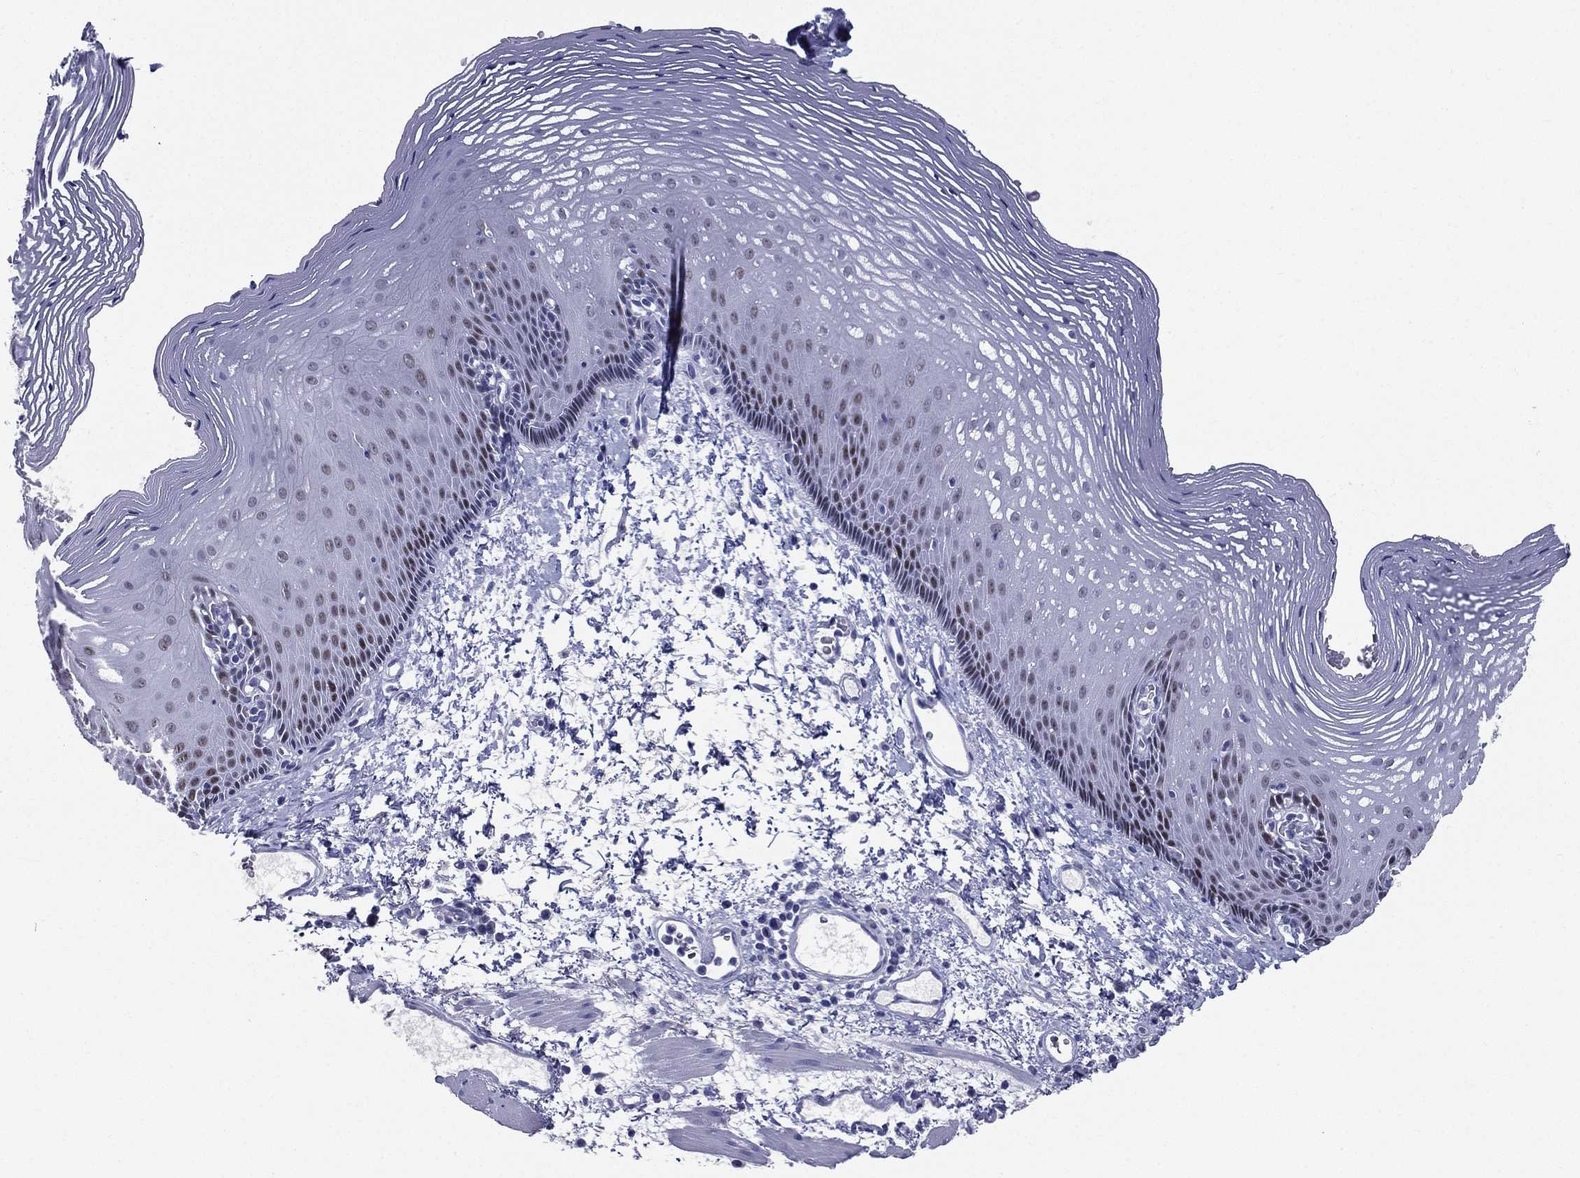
{"staining": {"intensity": "moderate", "quantity": "25%-75%", "location": "nuclear"}, "tissue": "esophagus", "cell_type": "Squamous epithelial cells", "image_type": "normal", "snomed": [{"axis": "morphology", "description": "Normal tissue, NOS"}, {"axis": "topography", "description": "Esophagus"}], "caption": "The immunohistochemical stain labels moderate nuclear positivity in squamous epithelial cells of unremarkable esophagus.", "gene": "TFAP2A", "patient": {"sex": "male", "age": 76}}